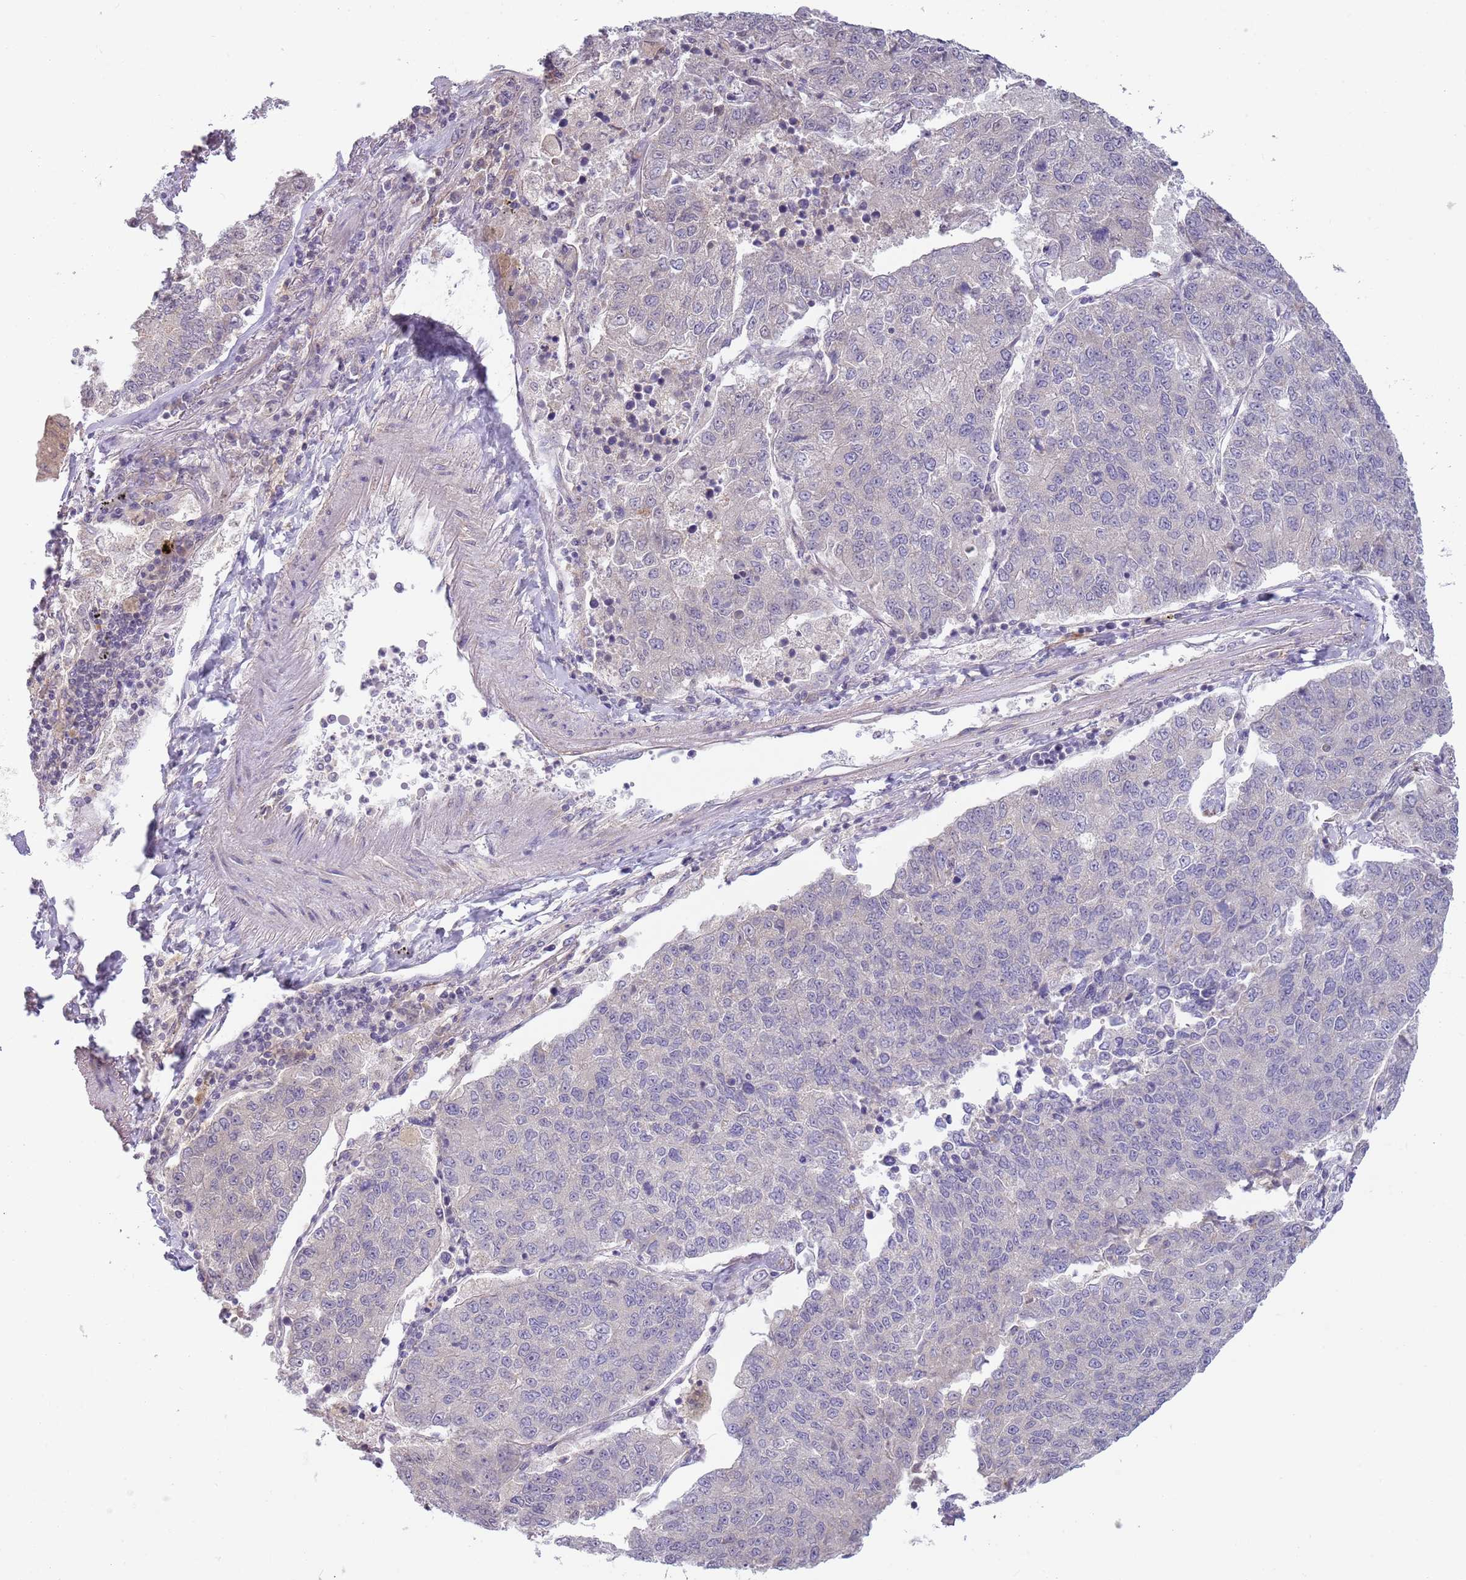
{"staining": {"intensity": "negative", "quantity": "none", "location": "none"}, "tissue": "lung cancer", "cell_type": "Tumor cells", "image_type": "cancer", "snomed": [{"axis": "morphology", "description": "Squamous cell carcinoma, NOS"}, {"axis": "topography", "description": "Lung"}], "caption": "Immunohistochemistry (IHC) image of human lung cancer stained for a protein (brown), which shows no staining in tumor cells. (Stains: DAB (3,3'-diaminobenzidine) immunohistochemistry with hematoxylin counter stain, Microscopy: brightfield microscopy at high magnification).", "gene": "SKOR2", "patient": {"sex": "female", "age": 70}}